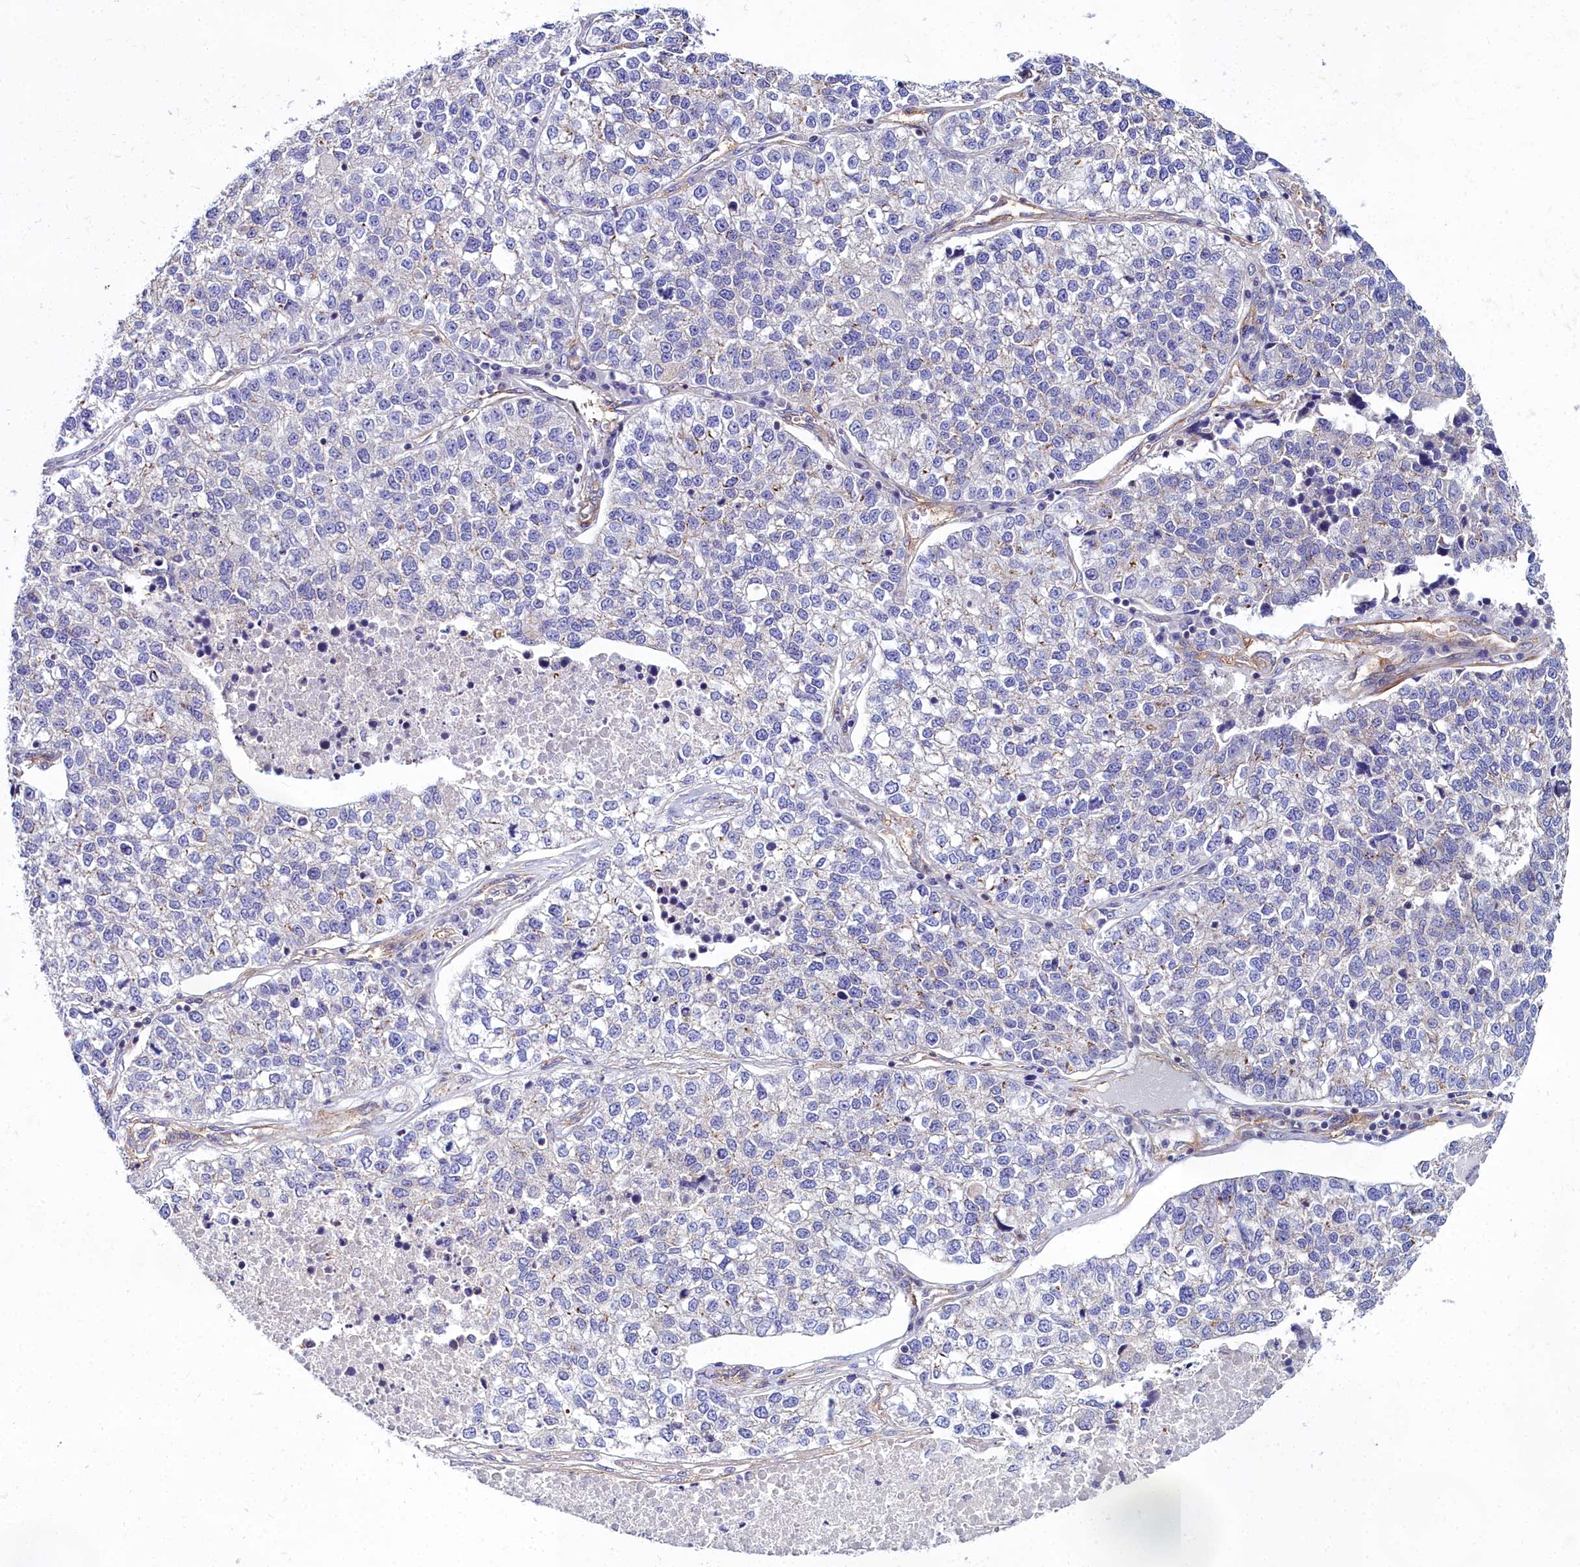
{"staining": {"intensity": "negative", "quantity": "none", "location": "none"}, "tissue": "lung cancer", "cell_type": "Tumor cells", "image_type": "cancer", "snomed": [{"axis": "morphology", "description": "Adenocarcinoma, NOS"}, {"axis": "topography", "description": "Lung"}], "caption": "The image demonstrates no significant positivity in tumor cells of lung cancer.", "gene": "FADS3", "patient": {"sex": "male", "age": 49}}